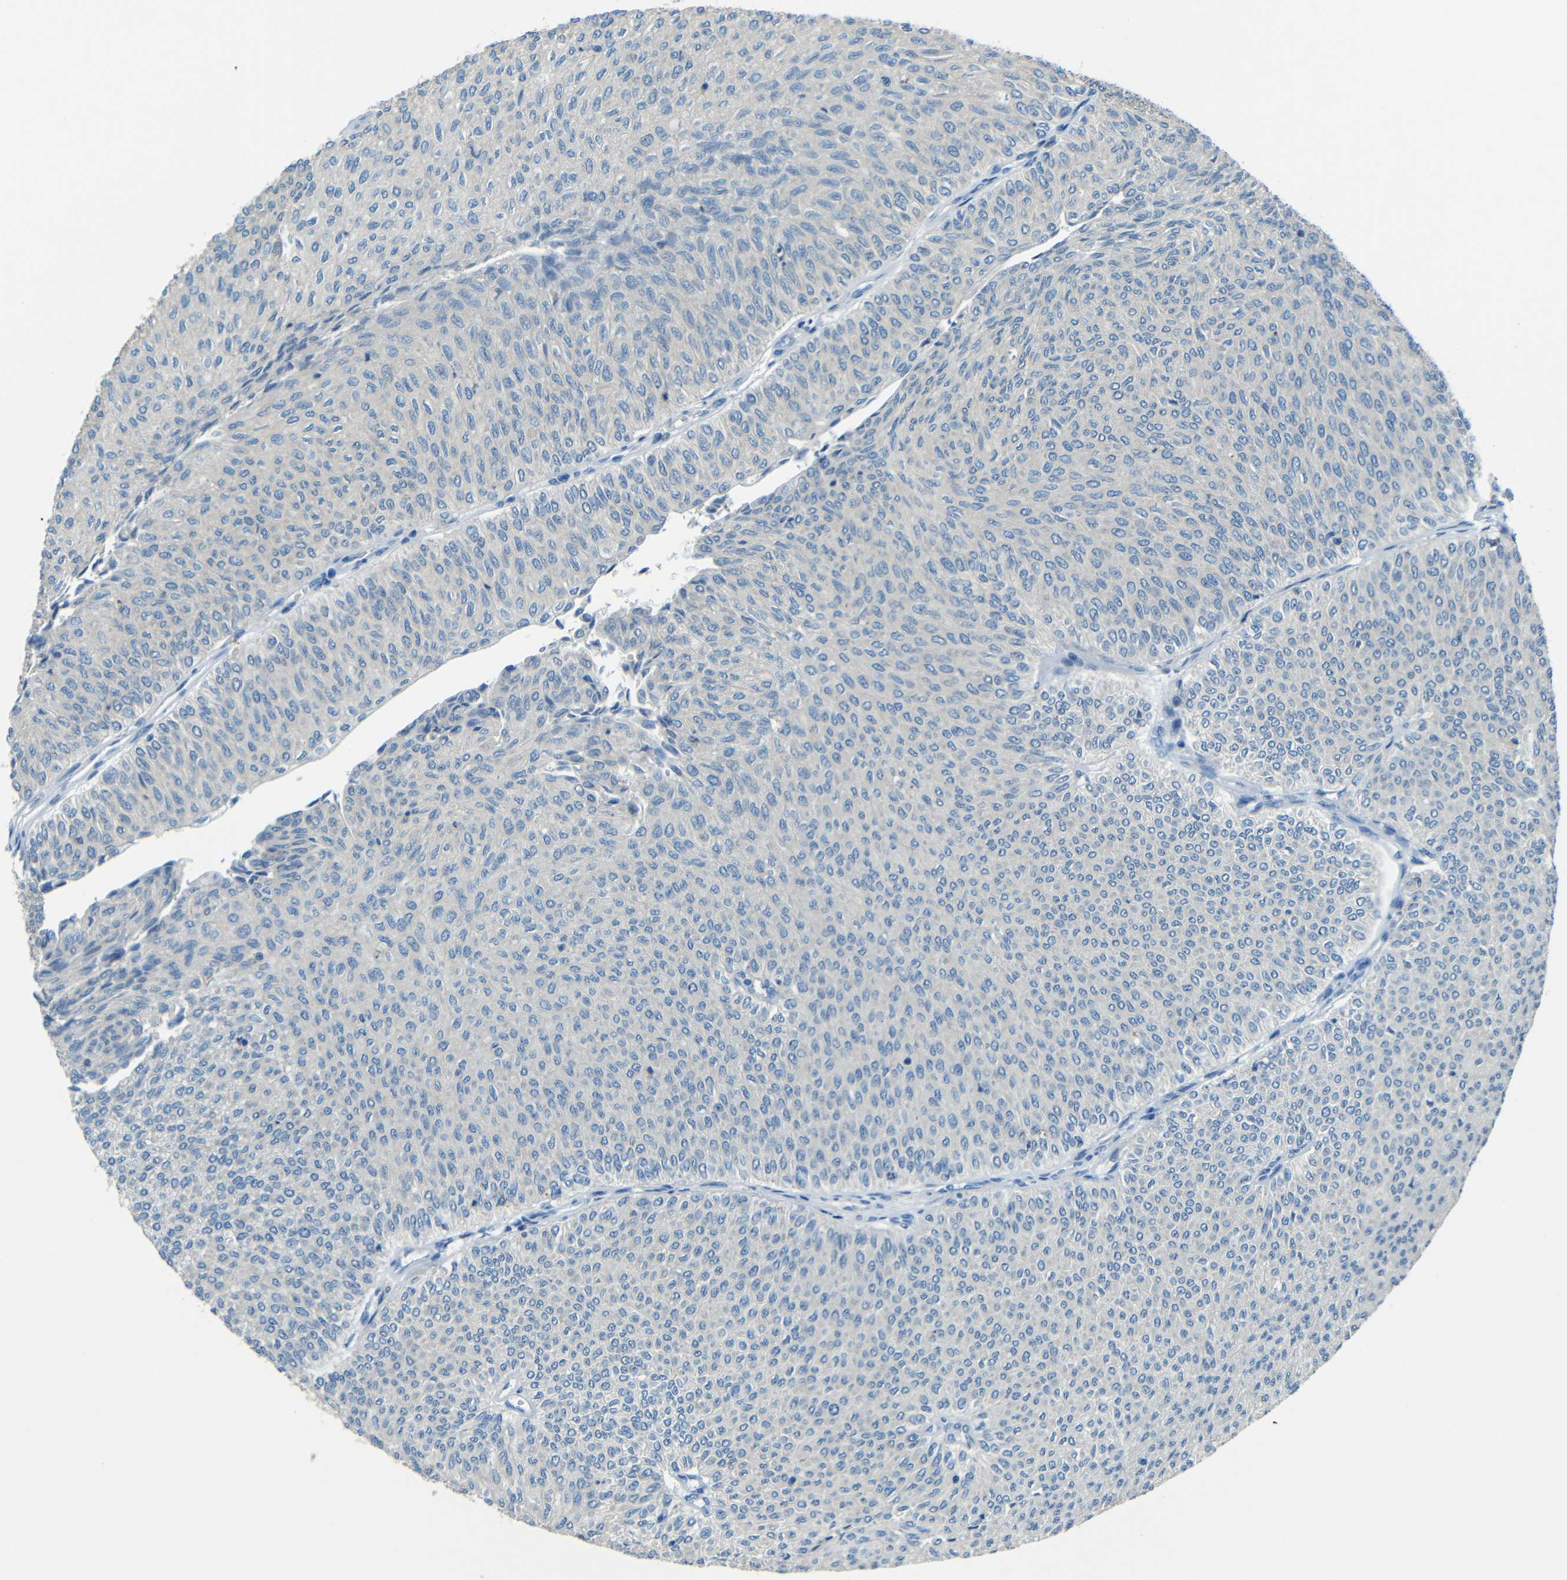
{"staining": {"intensity": "negative", "quantity": "none", "location": "none"}, "tissue": "urothelial cancer", "cell_type": "Tumor cells", "image_type": "cancer", "snomed": [{"axis": "morphology", "description": "Urothelial carcinoma, Low grade"}, {"axis": "topography", "description": "Urinary bladder"}], "caption": "Immunohistochemistry photomicrograph of neoplastic tissue: urothelial cancer stained with DAB (3,3'-diaminobenzidine) shows no significant protein staining in tumor cells.", "gene": "CYP26B1", "patient": {"sex": "male", "age": 78}}